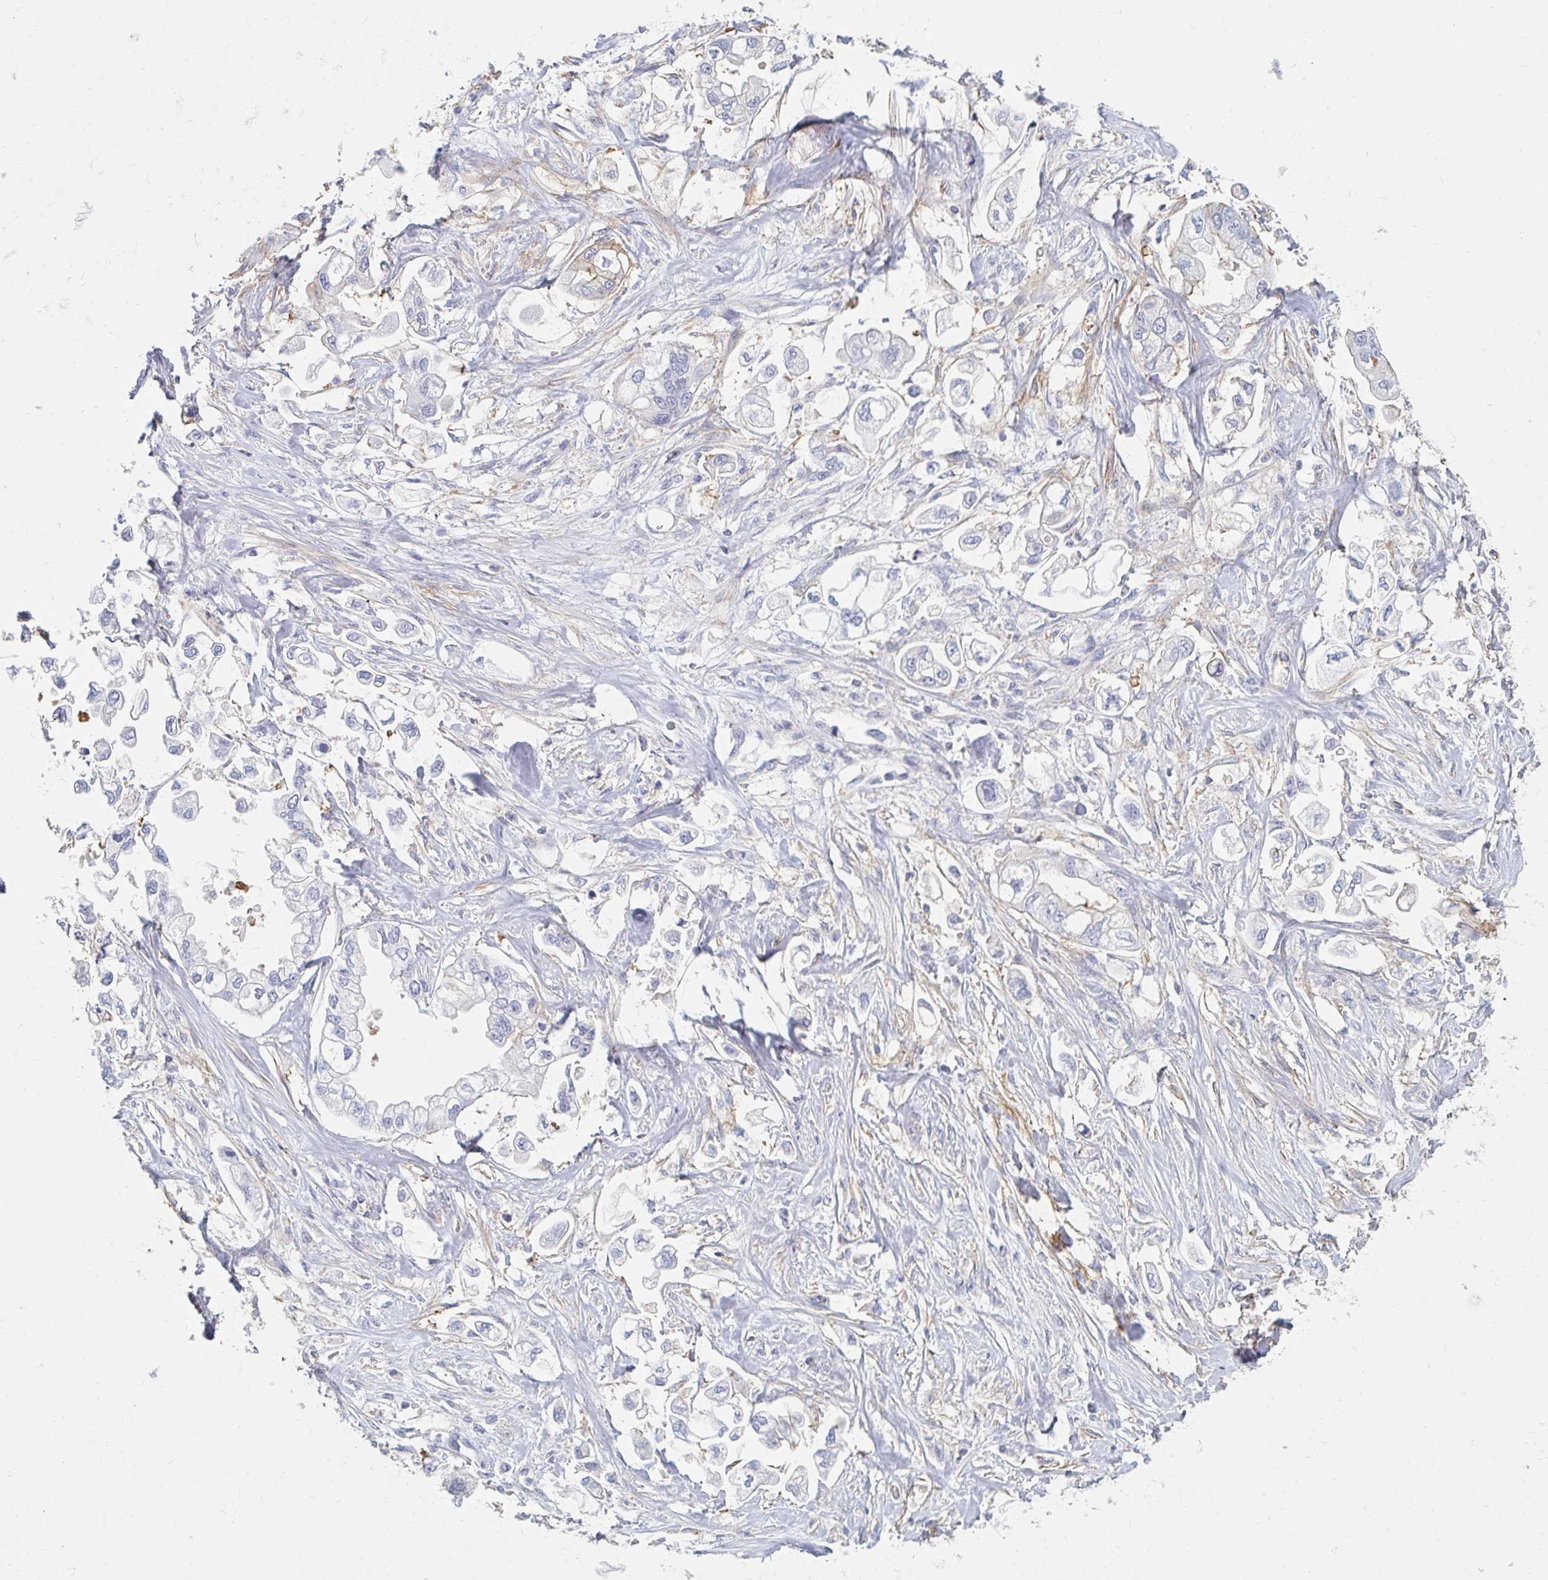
{"staining": {"intensity": "moderate", "quantity": "25%-75%", "location": "cytoplasmic/membranous"}, "tissue": "stomach cancer", "cell_type": "Tumor cells", "image_type": "cancer", "snomed": [{"axis": "morphology", "description": "Adenocarcinoma, NOS"}, {"axis": "topography", "description": "Stomach"}], "caption": "Approximately 25%-75% of tumor cells in human stomach adenocarcinoma demonstrate moderate cytoplasmic/membranous protein positivity as visualized by brown immunohistochemical staining.", "gene": "MYLK2", "patient": {"sex": "male", "age": 62}}